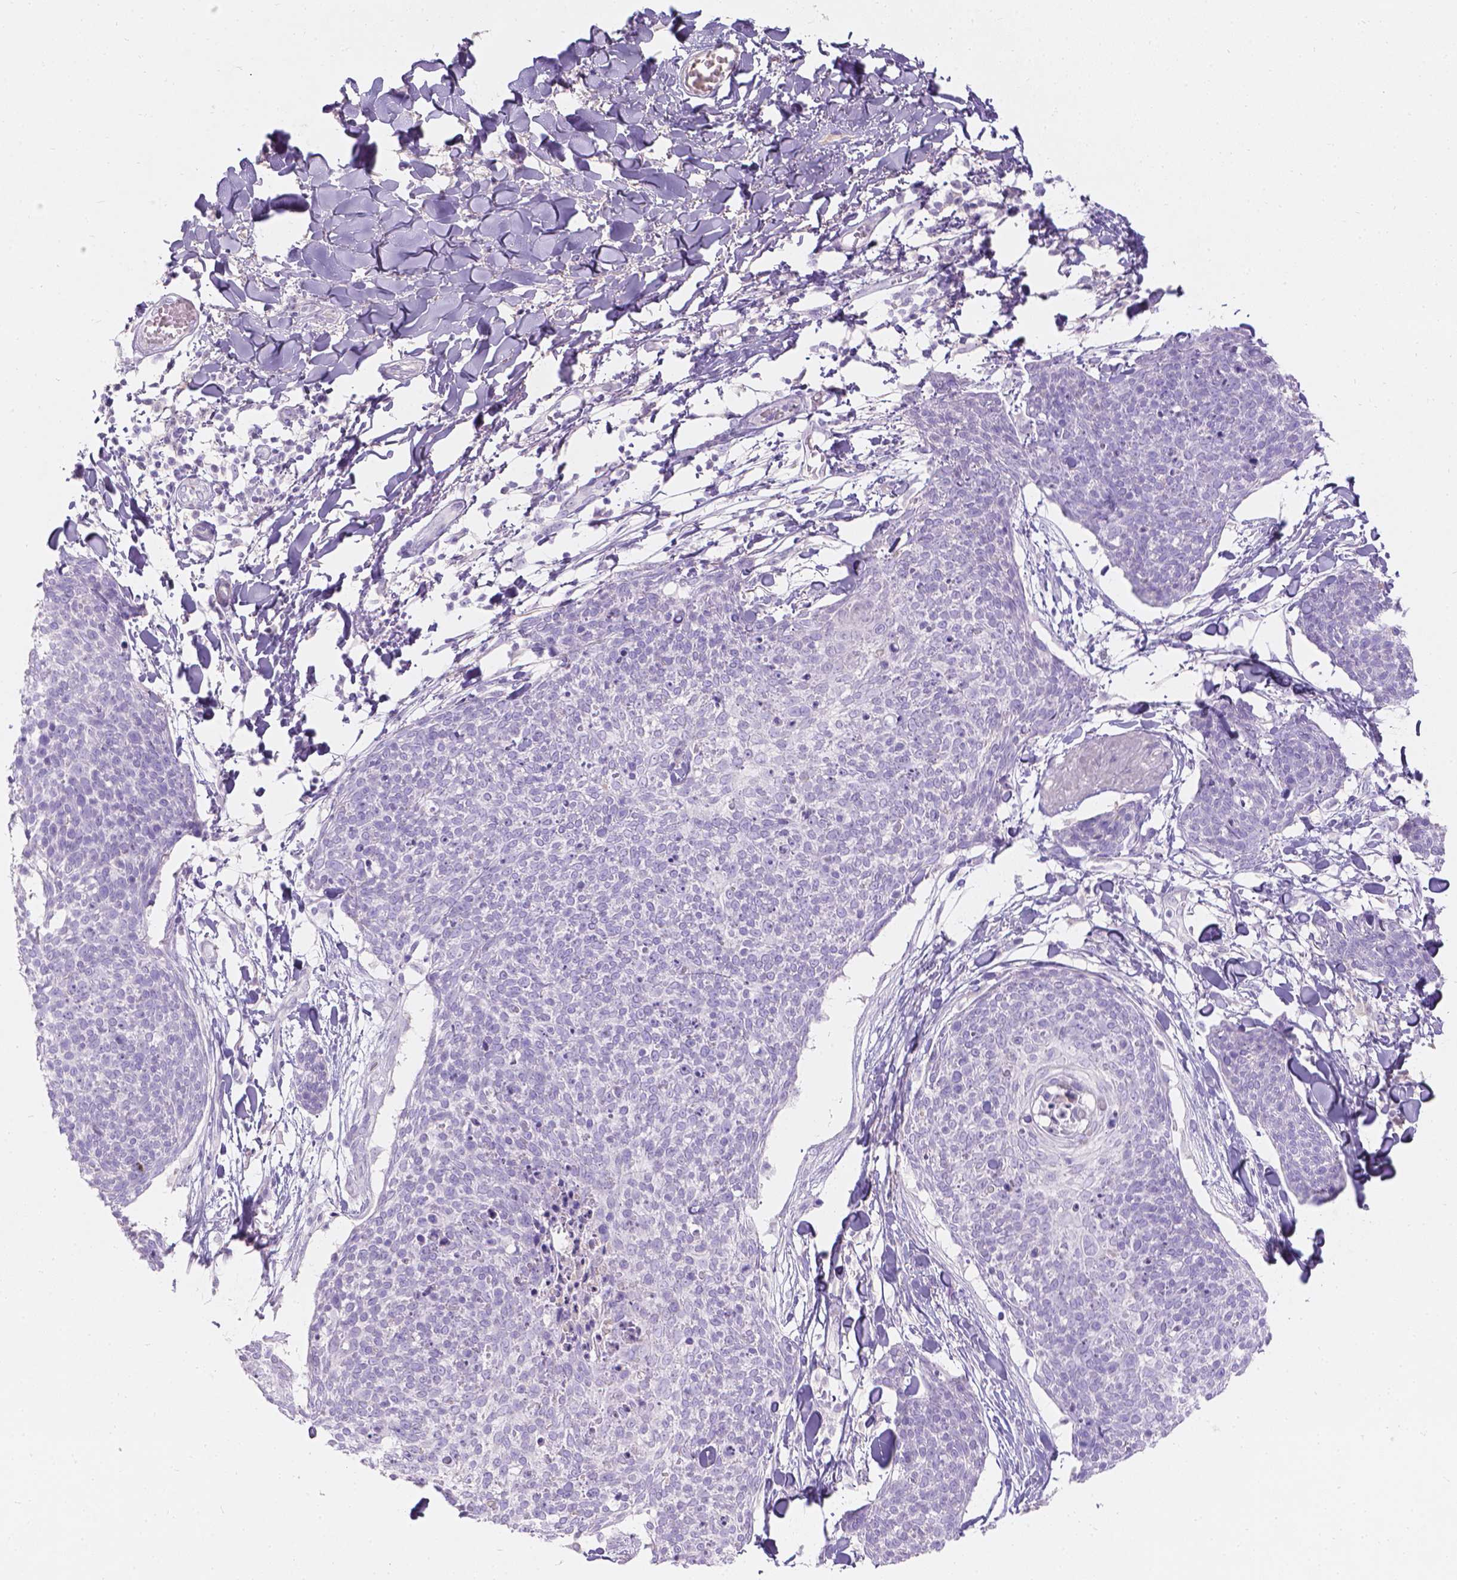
{"staining": {"intensity": "negative", "quantity": "none", "location": "none"}, "tissue": "skin cancer", "cell_type": "Tumor cells", "image_type": "cancer", "snomed": [{"axis": "morphology", "description": "Squamous cell carcinoma, NOS"}, {"axis": "topography", "description": "Skin"}, {"axis": "topography", "description": "Vulva"}], "caption": "This is a micrograph of immunohistochemistry (IHC) staining of skin cancer, which shows no expression in tumor cells. (Stains: DAB (3,3'-diaminobenzidine) immunohistochemistry (IHC) with hematoxylin counter stain, Microscopy: brightfield microscopy at high magnification).", "gene": "GAL3ST2", "patient": {"sex": "female", "age": 75}}